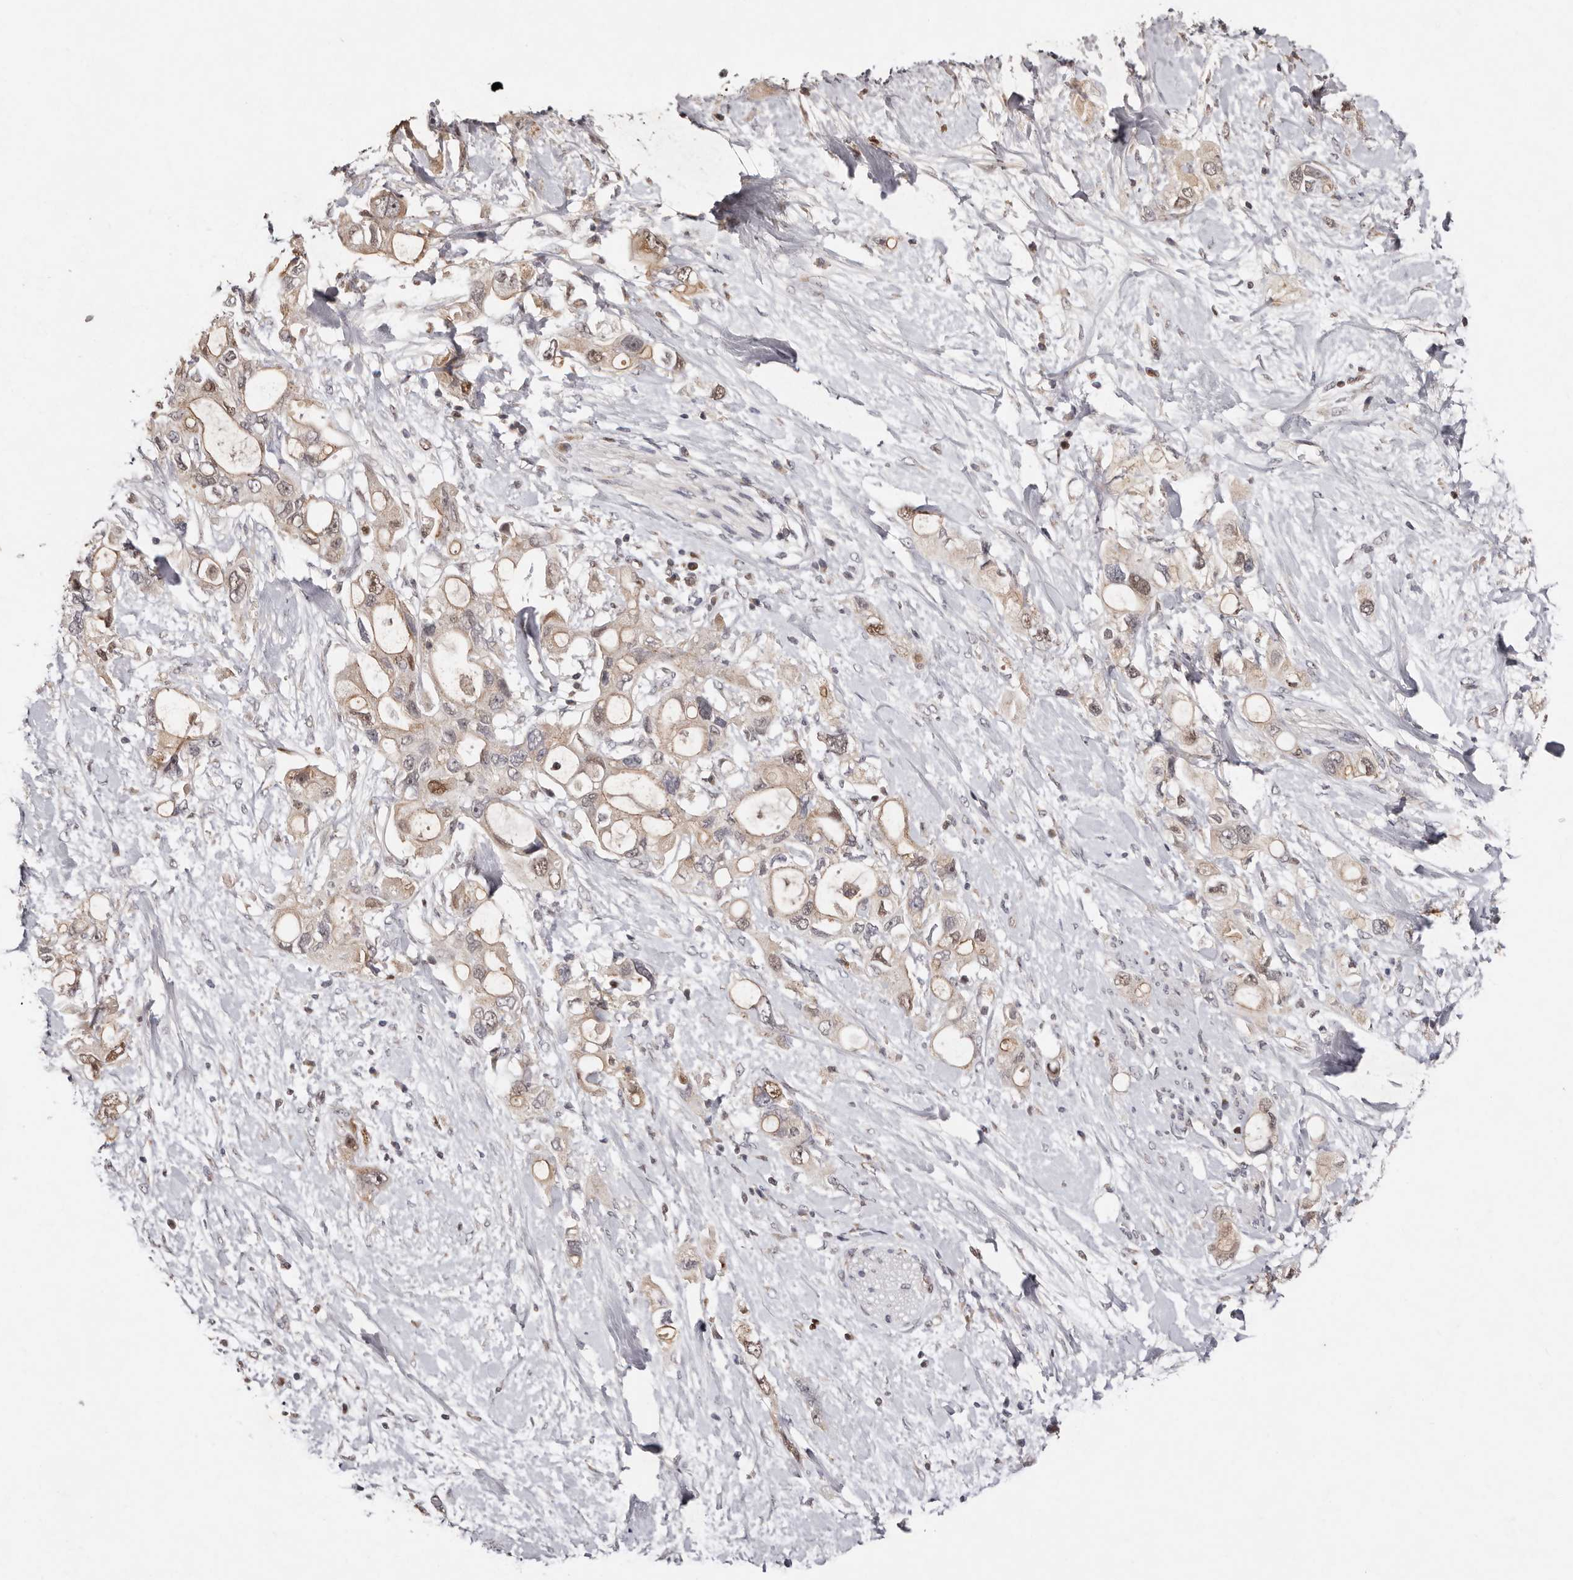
{"staining": {"intensity": "weak", "quantity": "25%-75%", "location": "cytoplasmic/membranous,nuclear"}, "tissue": "pancreatic cancer", "cell_type": "Tumor cells", "image_type": "cancer", "snomed": [{"axis": "morphology", "description": "Adenocarcinoma, NOS"}, {"axis": "topography", "description": "Pancreas"}], "caption": "This micrograph shows IHC staining of pancreatic cancer, with low weak cytoplasmic/membranous and nuclear expression in about 25%-75% of tumor cells.", "gene": "KLF7", "patient": {"sex": "female", "age": 56}}